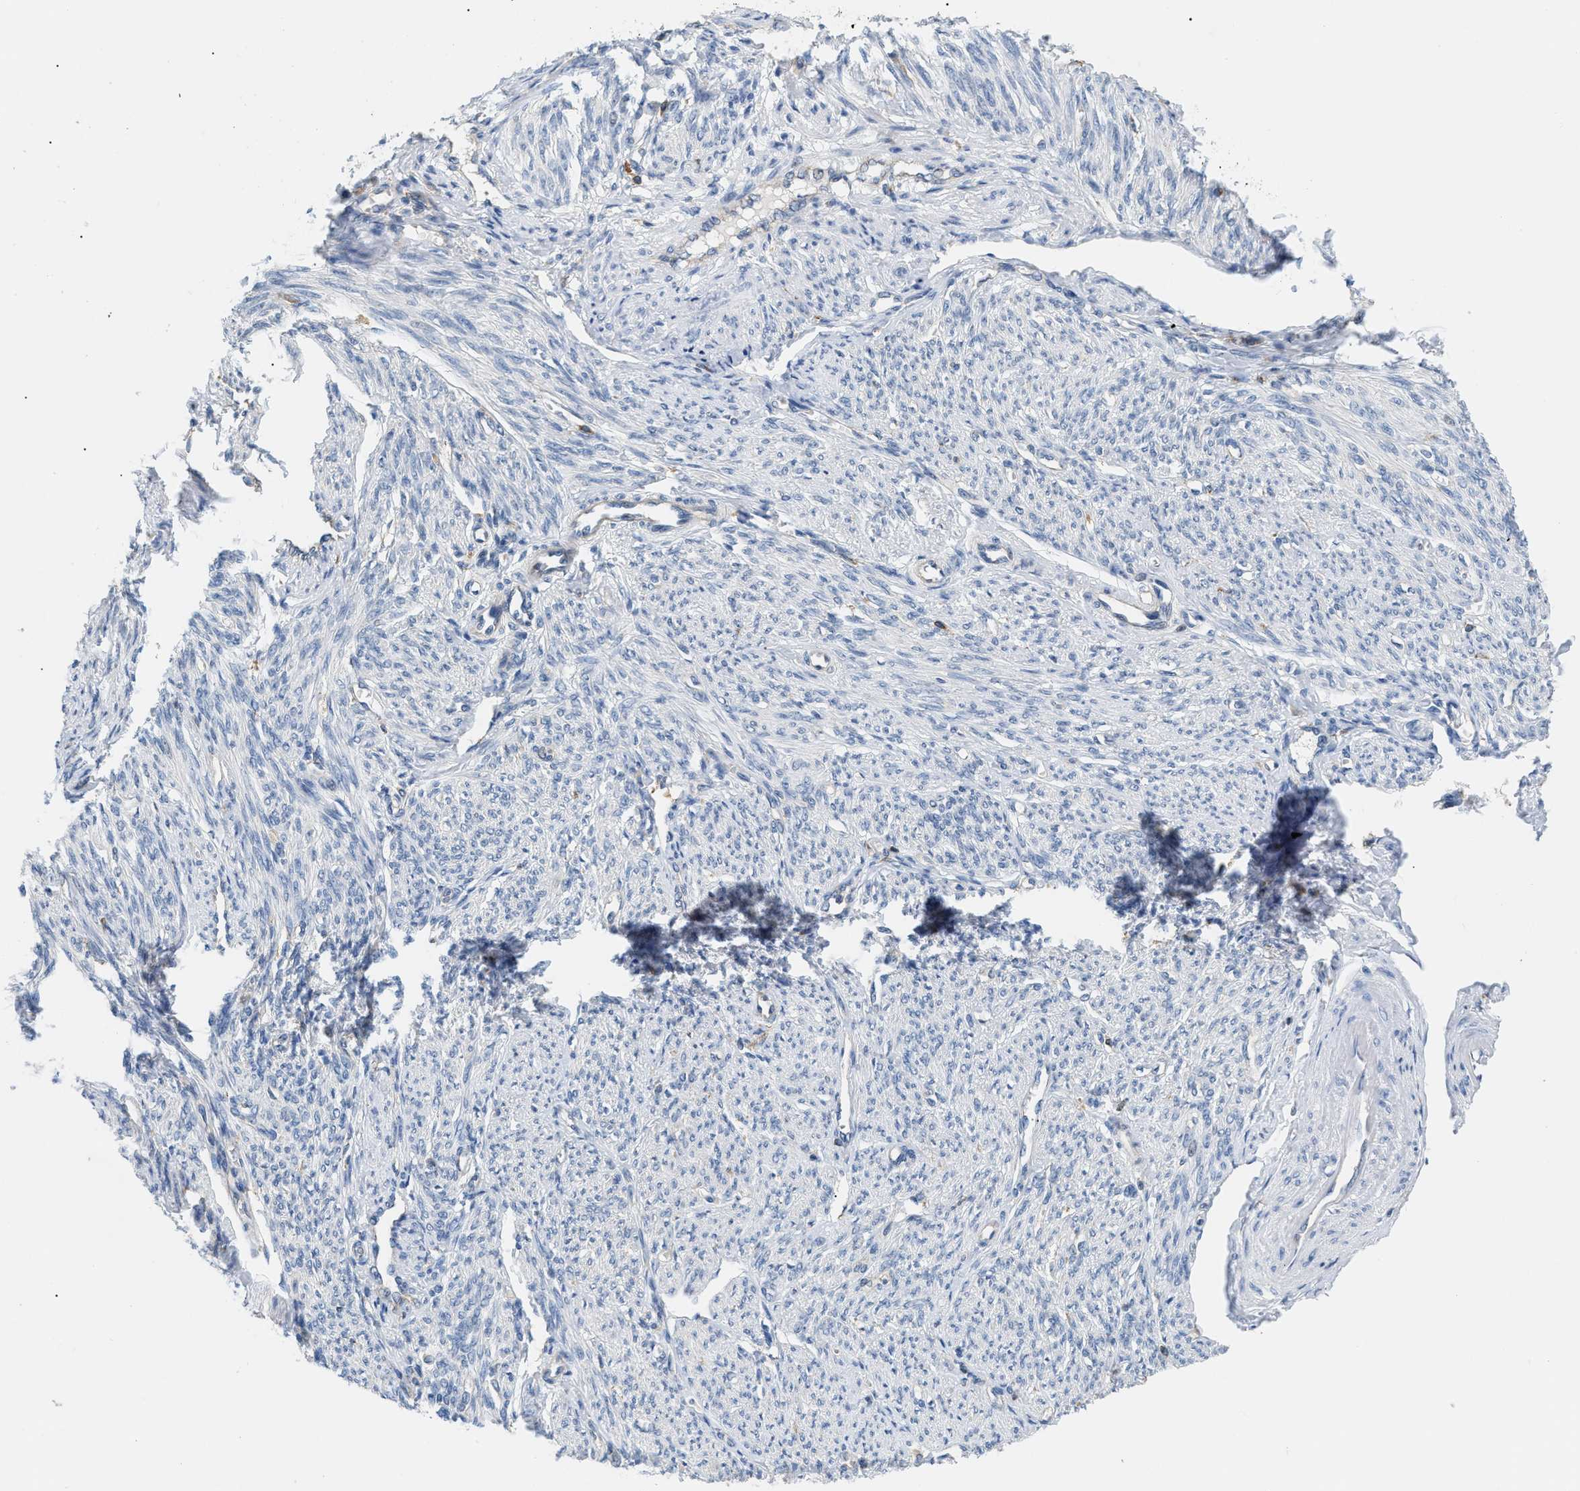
{"staining": {"intensity": "negative", "quantity": "none", "location": "none"}, "tissue": "smooth muscle", "cell_type": "Smooth muscle cells", "image_type": "normal", "snomed": [{"axis": "morphology", "description": "Normal tissue, NOS"}, {"axis": "topography", "description": "Smooth muscle"}], "caption": "Immunohistochemistry (IHC) image of unremarkable smooth muscle: smooth muscle stained with DAB reveals no significant protein staining in smooth muscle cells.", "gene": "INPP5D", "patient": {"sex": "female", "age": 65}}